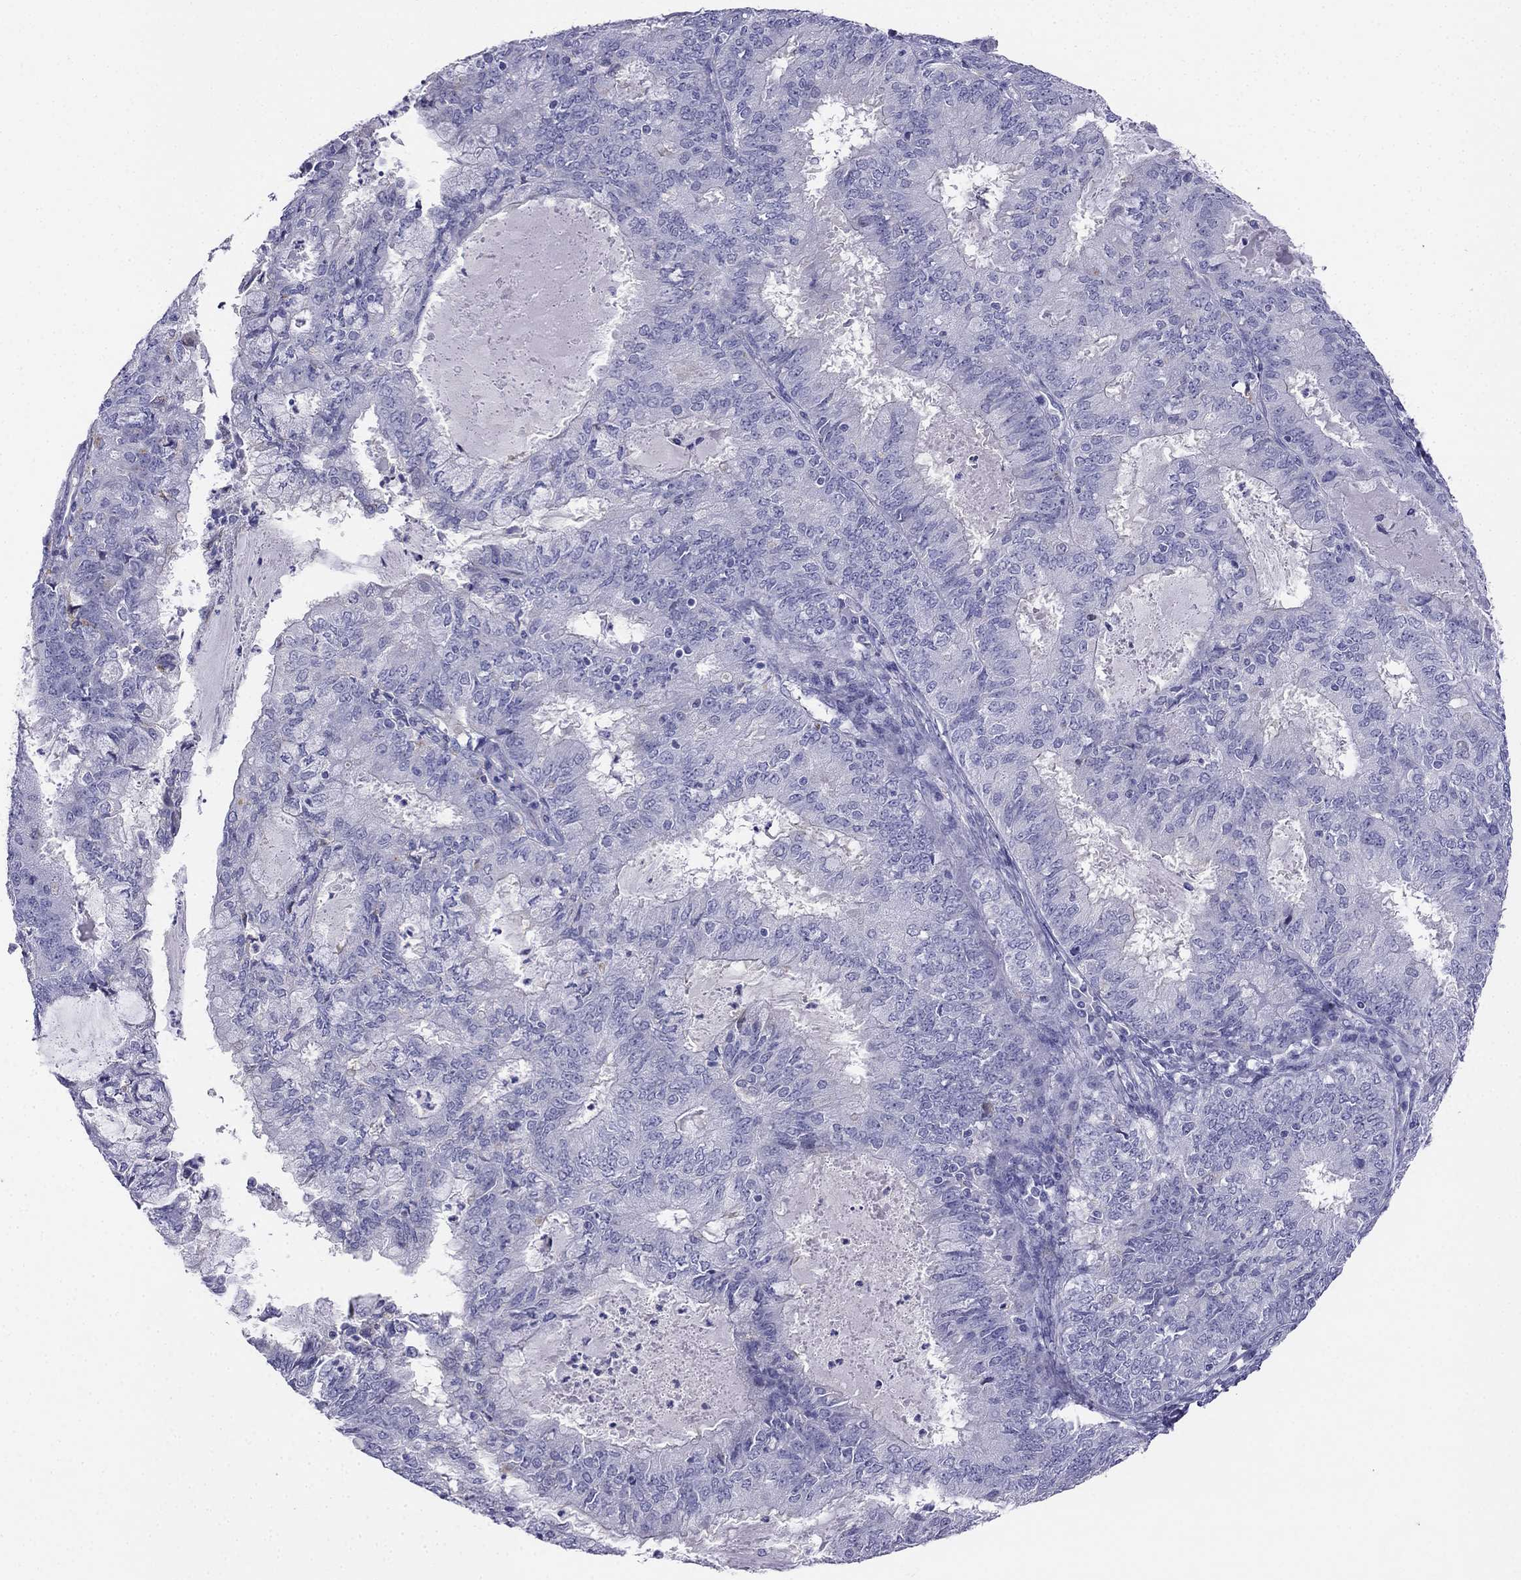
{"staining": {"intensity": "negative", "quantity": "none", "location": "none"}, "tissue": "endometrial cancer", "cell_type": "Tumor cells", "image_type": "cancer", "snomed": [{"axis": "morphology", "description": "Adenocarcinoma, NOS"}, {"axis": "topography", "description": "Endometrium"}], "caption": "An immunohistochemistry (IHC) micrograph of endometrial cancer (adenocarcinoma) is shown. There is no staining in tumor cells of endometrial cancer (adenocarcinoma).", "gene": "ALOXE3", "patient": {"sex": "female", "age": 57}}